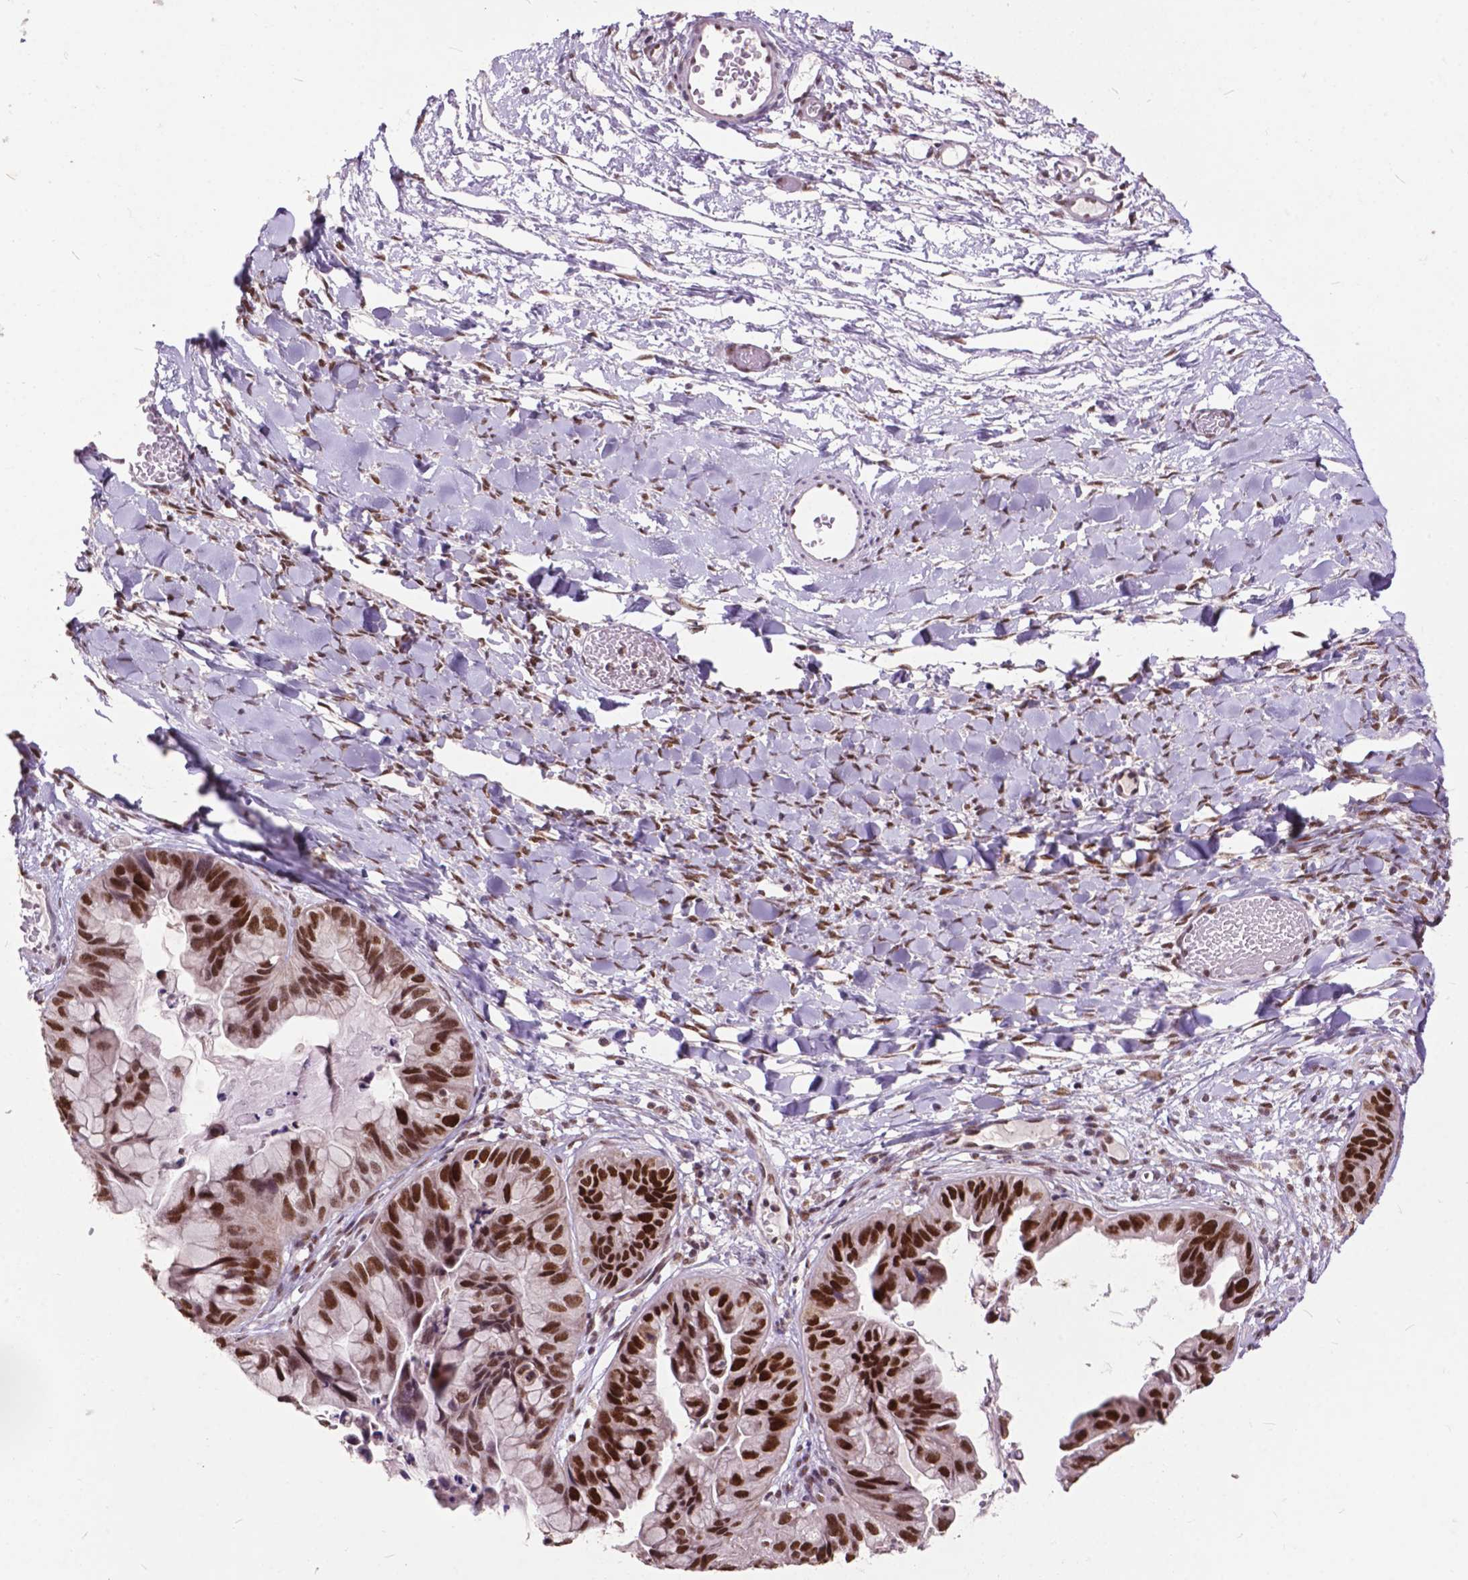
{"staining": {"intensity": "strong", "quantity": ">75%", "location": "nuclear"}, "tissue": "ovarian cancer", "cell_type": "Tumor cells", "image_type": "cancer", "snomed": [{"axis": "morphology", "description": "Cystadenocarcinoma, mucinous, NOS"}, {"axis": "topography", "description": "Ovary"}], "caption": "Mucinous cystadenocarcinoma (ovarian) stained with immunohistochemistry (IHC) demonstrates strong nuclear positivity in approximately >75% of tumor cells.", "gene": "MSH2", "patient": {"sex": "female", "age": 76}}